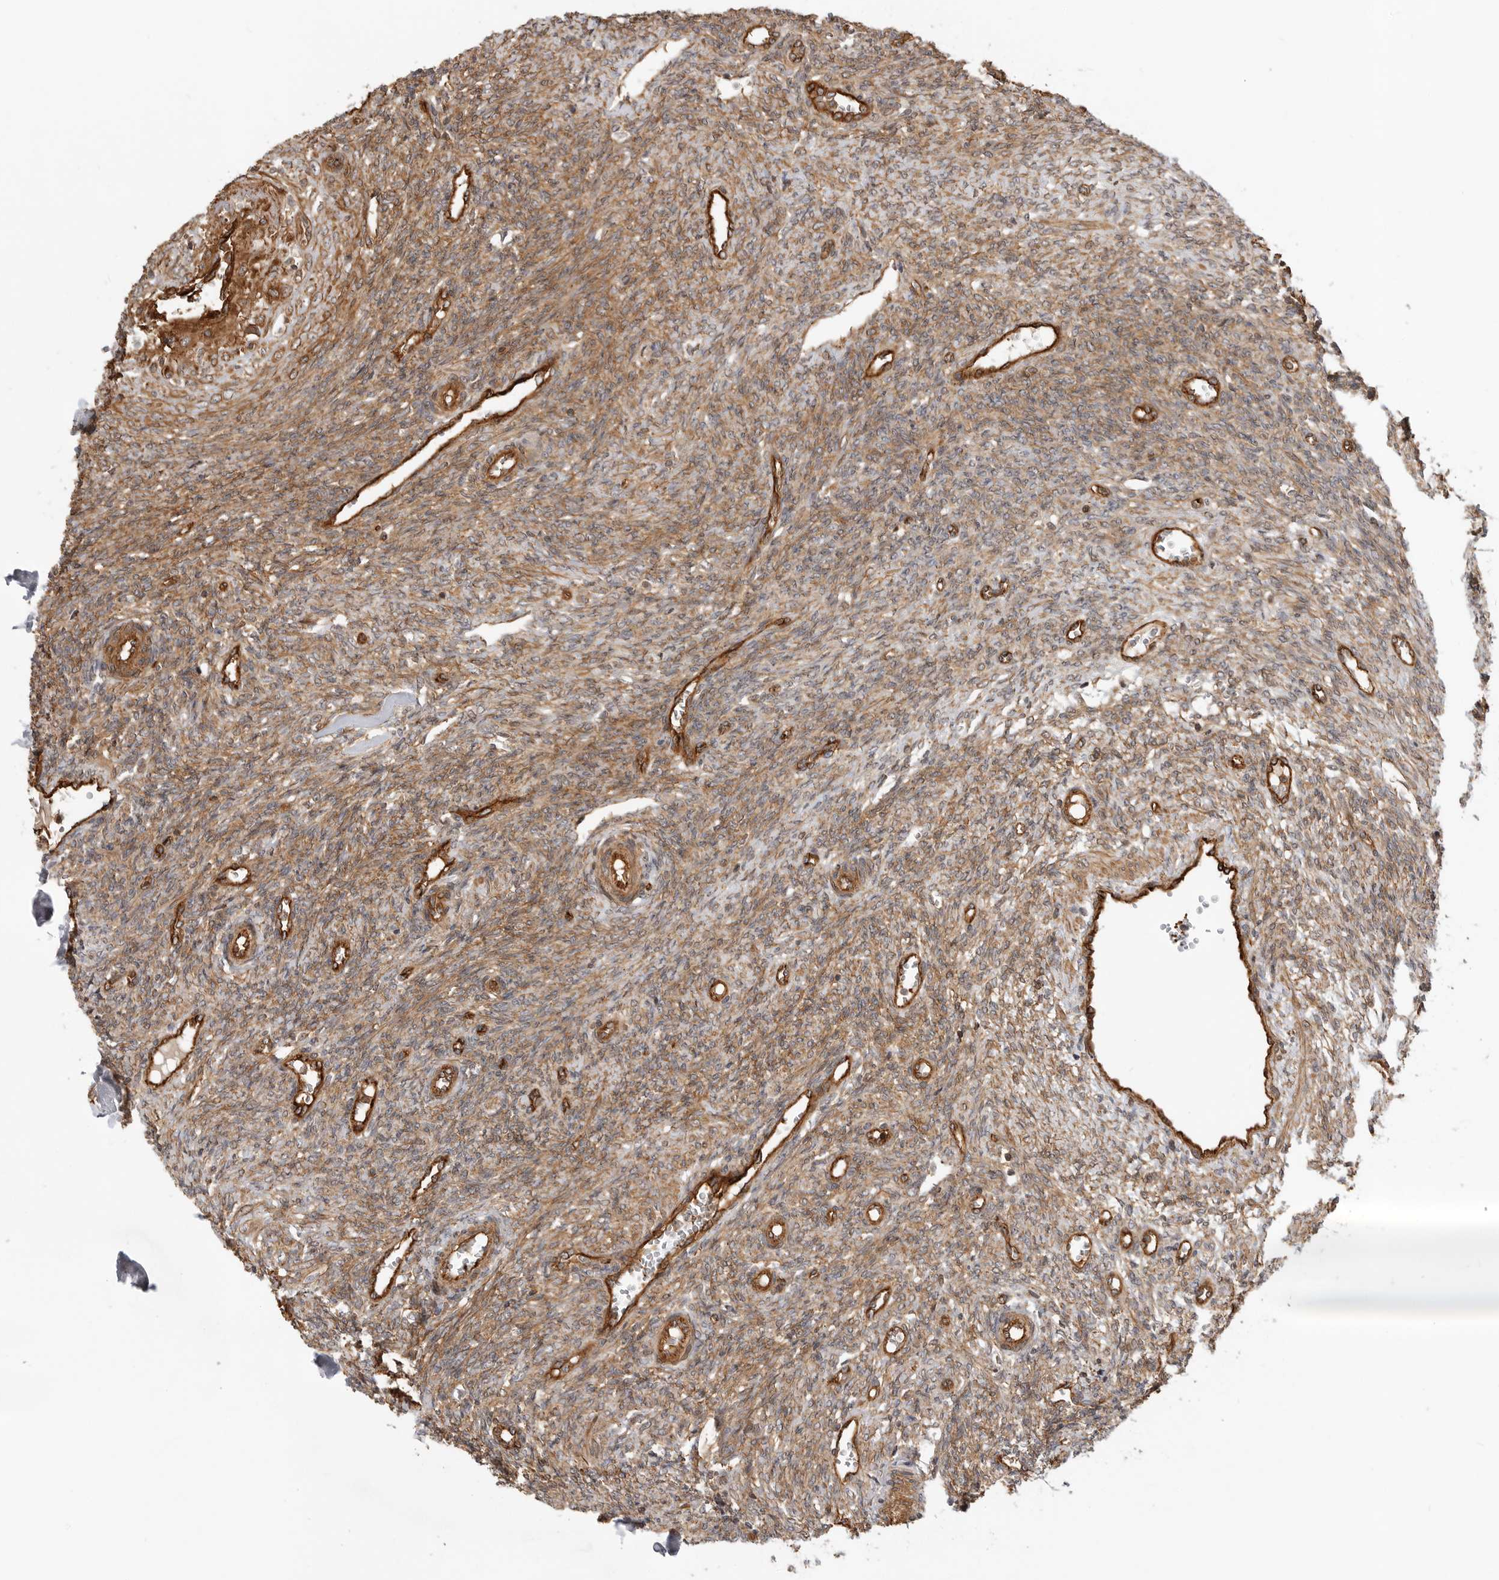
{"staining": {"intensity": "moderate", "quantity": ">75%", "location": "cytoplasmic/membranous"}, "tissue": "ovary", "cell_type": "Ovarian stroma cells", "image_type": "normal", "snomed": [{"axis": "morphology", "description": "Normal tissue, NOS"}, {"axis": "topography", "description": "Ovary"}], "caption": "A brown stain highlights moderate cytoplasmic/membranous positivity of a protein in ovarian stroma cells of normal ovary. The protein of interest is stained brown, and the nuclei are stained in blue (DAB IHC with brightfield microscopy, high magnification).", "gene": "GPATCH2", "patient": {"sex": "female", "age": 41}}